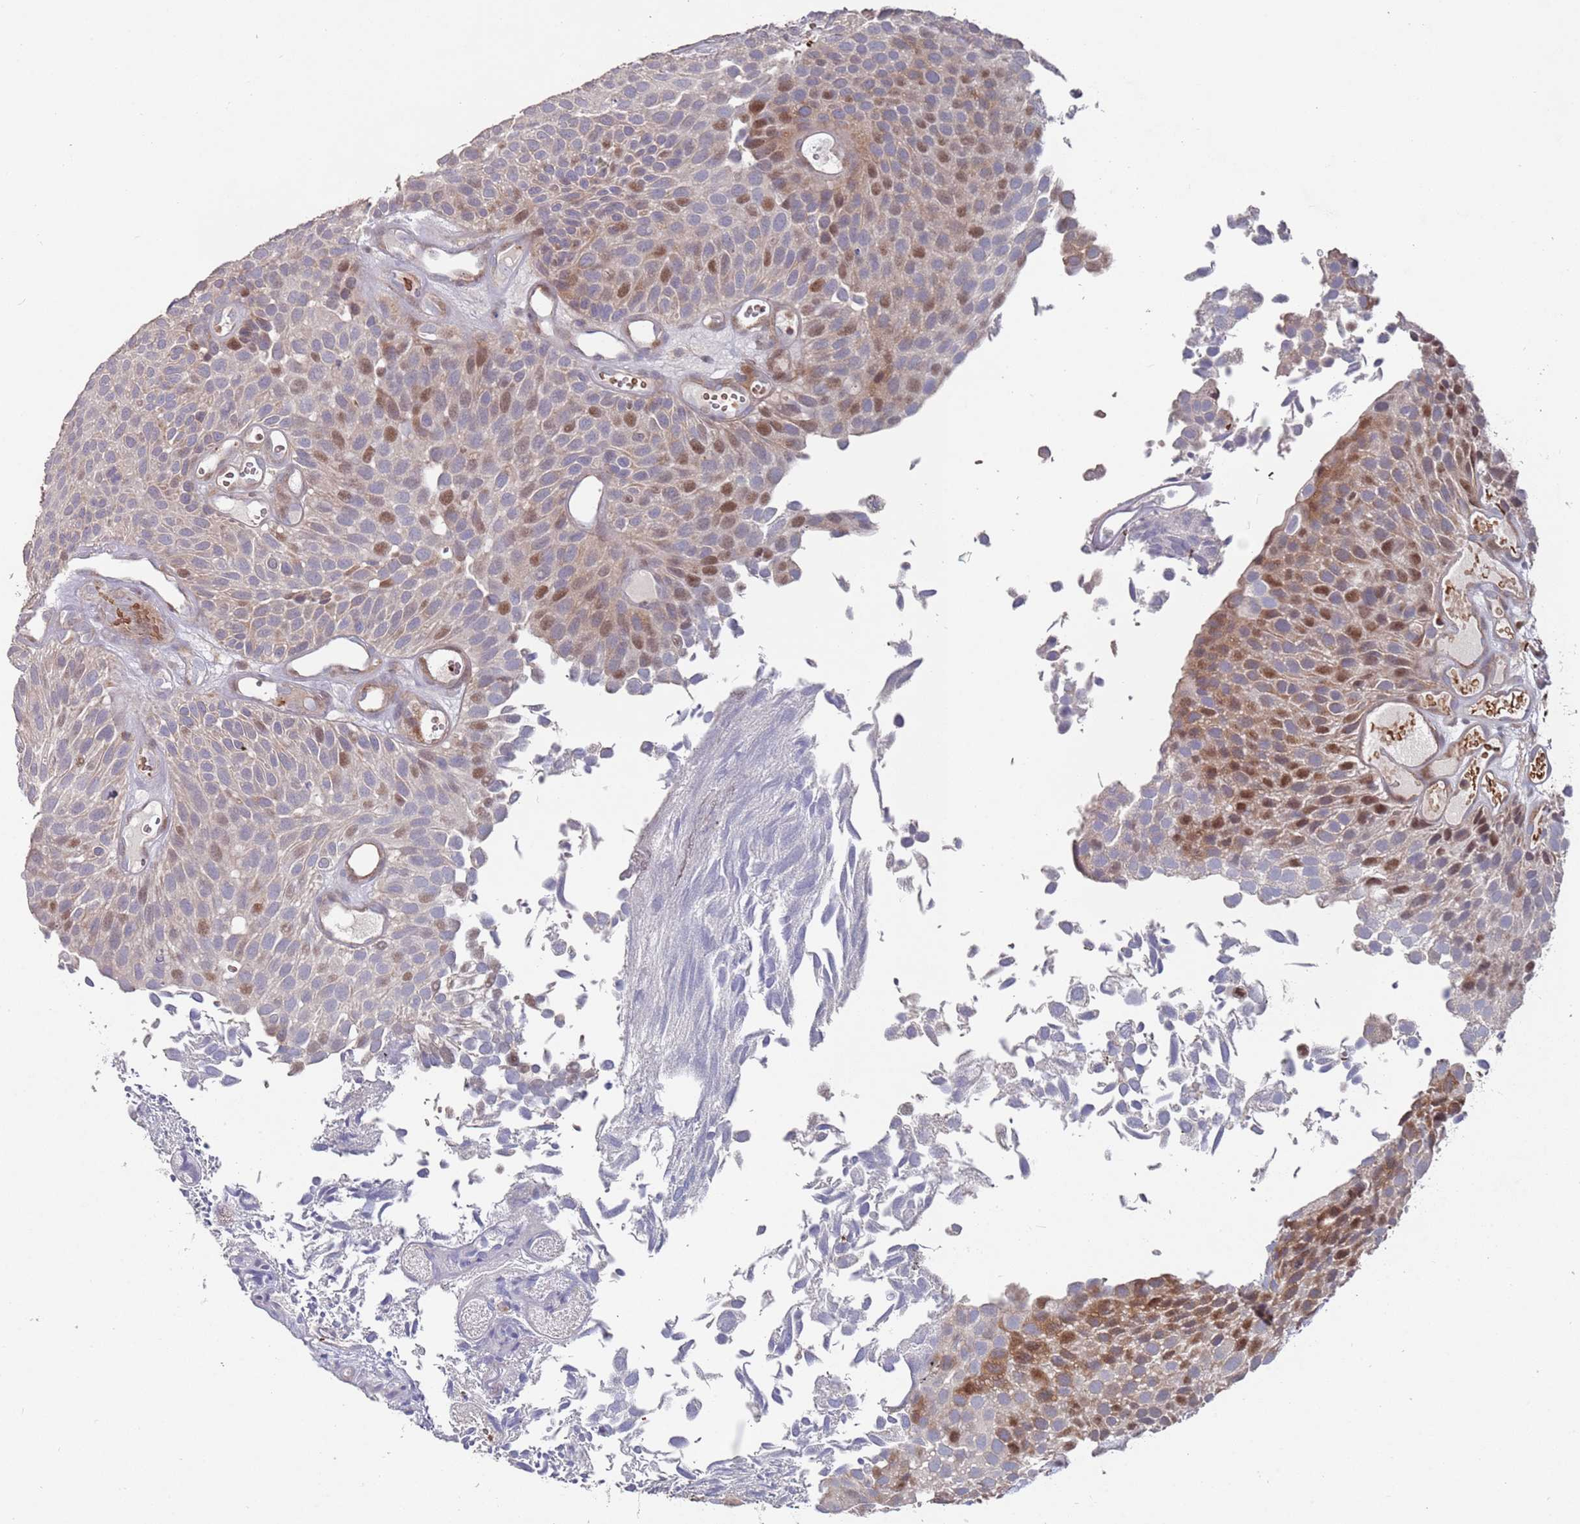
{"staining": {"intensity": "moderate", "quantity": "25%-75%", "location": "cytoplasmic/membranous,nuclear"}, "tissue": "urothelial cancer", "cell_type": "Tumor cells", "image_type": "cancer", "snomed": [{"axis": "morphology", "description": "Urothelial carcinoma, Low grade"}, {"axis": "topography", "description": "Urinary bladder"}], "caption": "Moderate cytoplasmic/membranous and nuclear expression for a protein is present in about 25%-75% of tumor cells of urothelial cancer using IHC.", "gene": "LACC1", "patient": {"sex": "male", "age": 89}}